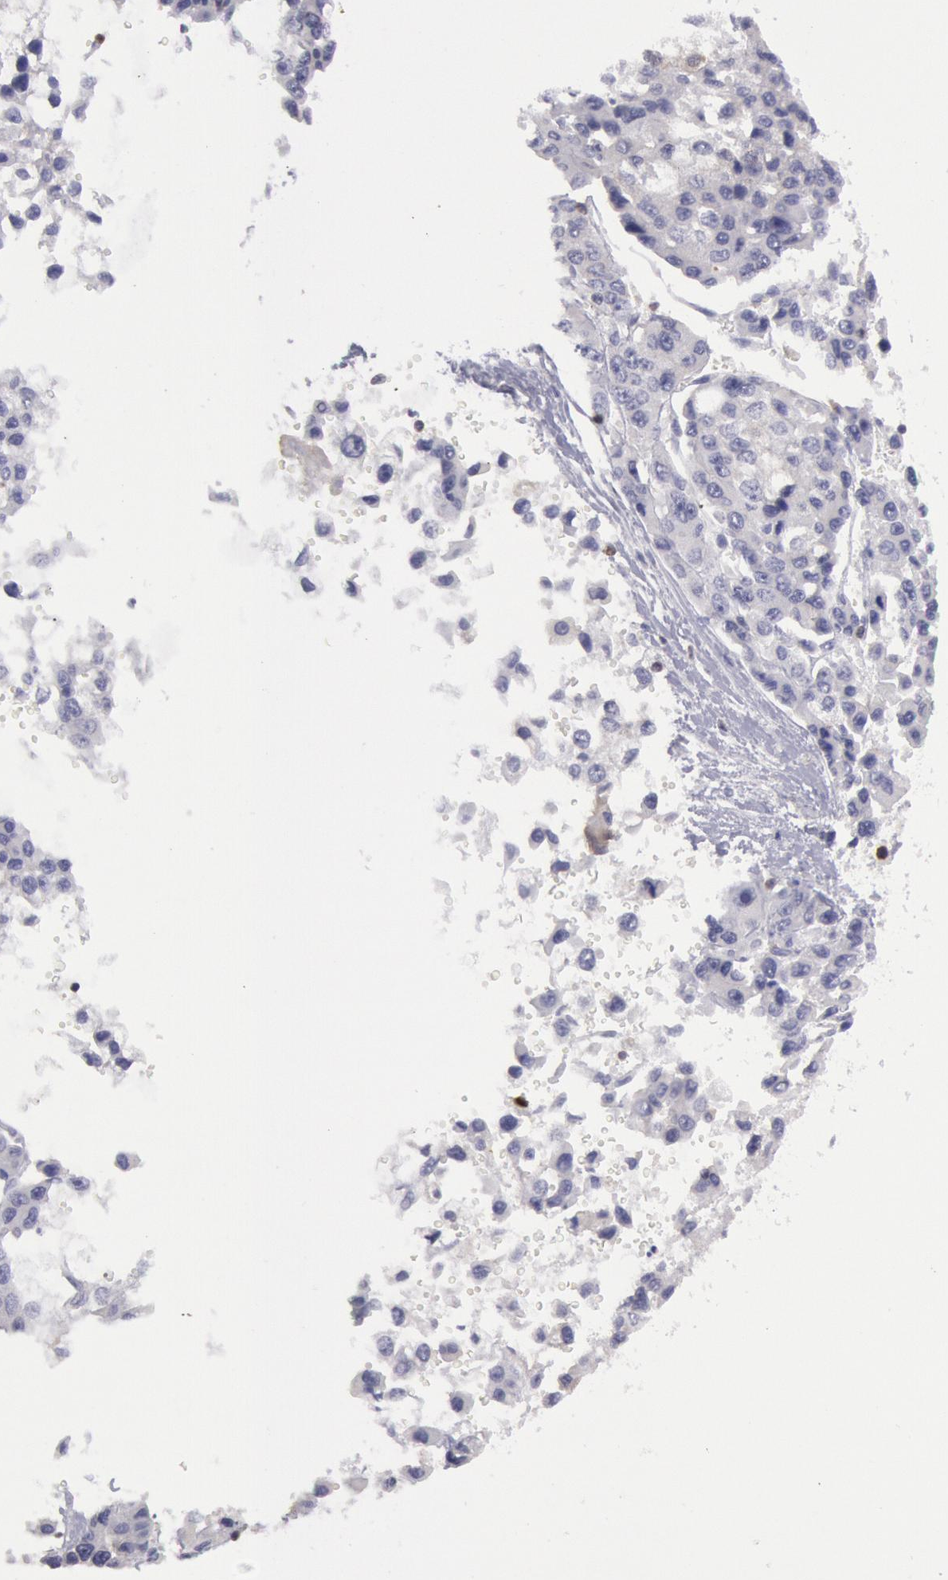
{"staining": {"intensity": "negative", "quantity": "none", "location": "none"}, "tissue": "liver cancer", "cell_type": "Tumor cells", "image_type": "cancer", "snomed": [{"axis": "morphology", "description": "Carcinoma, Hepatocellular, NOS"}, {"axis": "topography", "description": "Liver"}], "caption": "This is an IHC micrograph of human liver cancer (hepatocellular carcinoma). There is no positivity in tumor cells.", "gene": "RAB27A", "patient": {"sex": "female", "age": 66}}